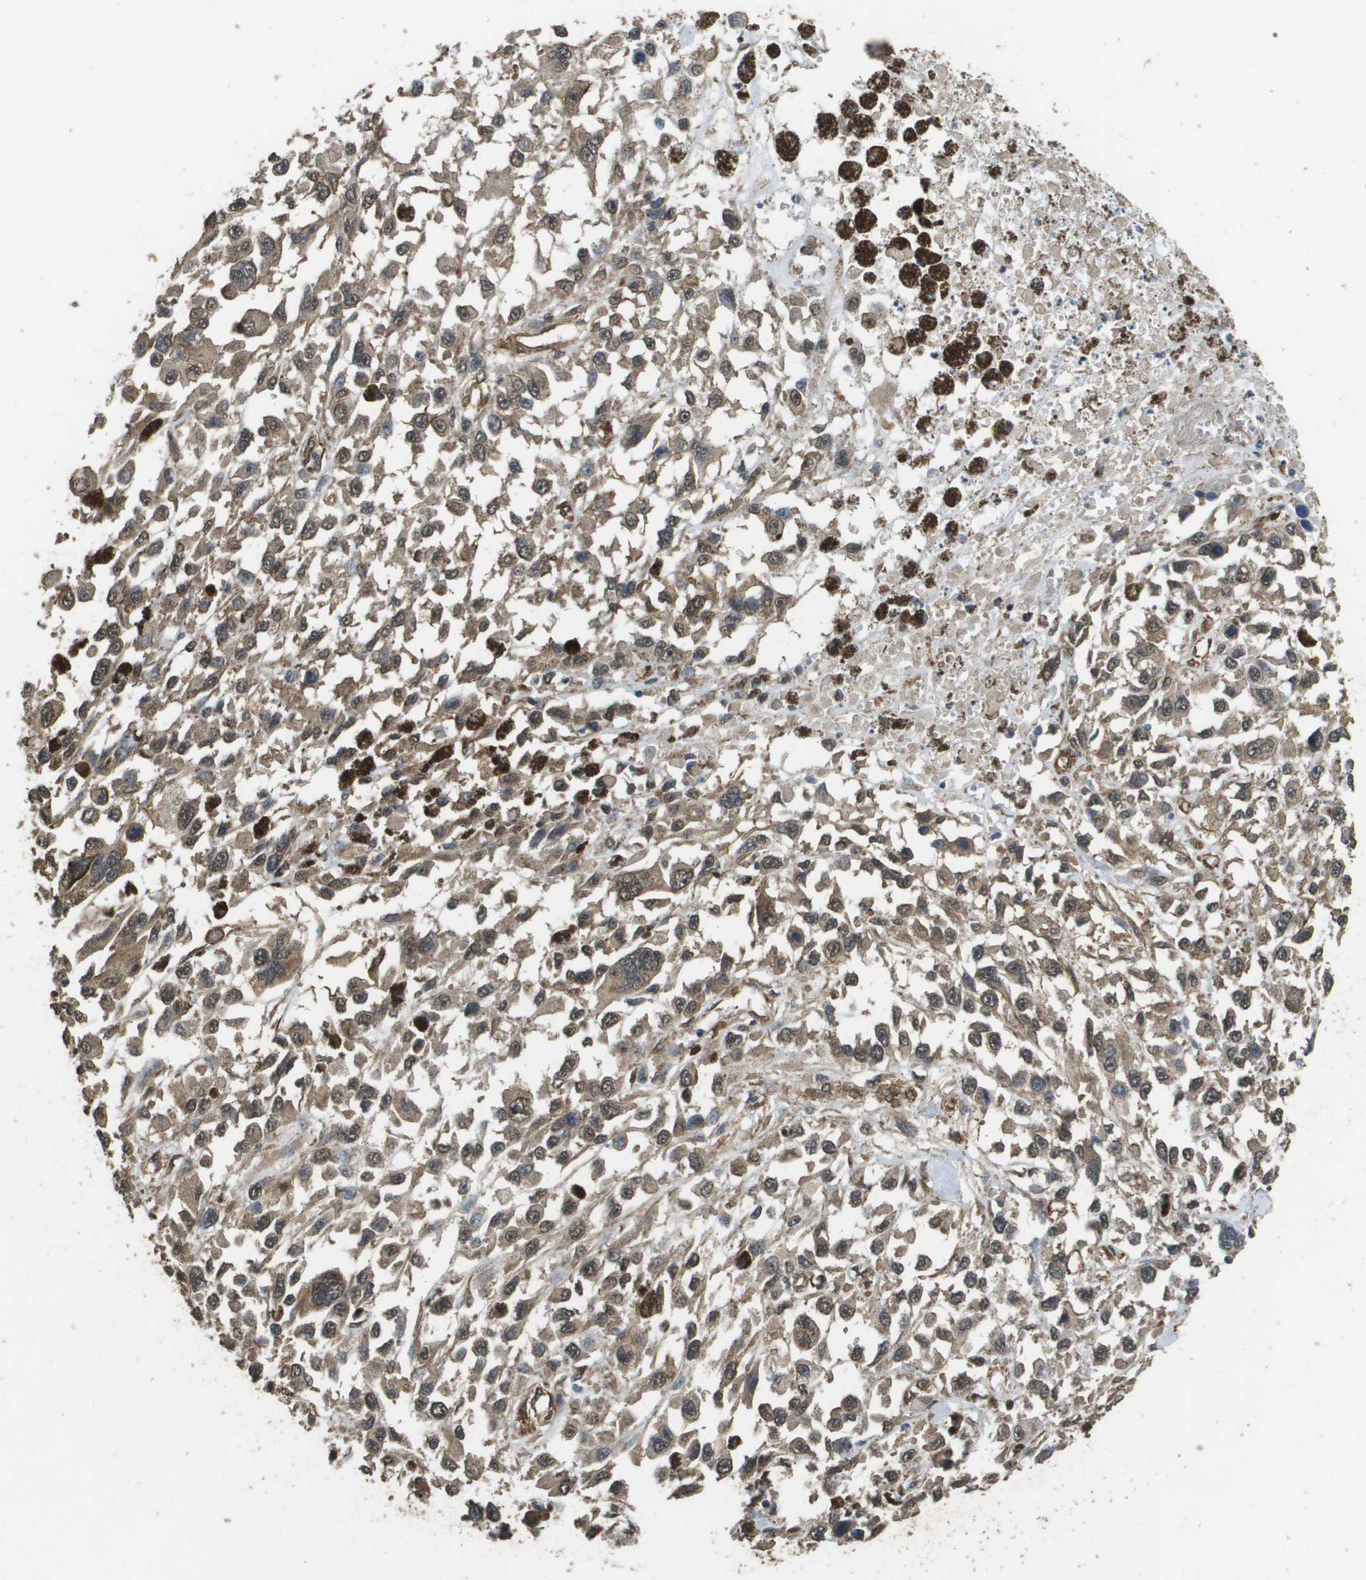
{"staining": {"intensity": "weak", "quantity": ">75%", "location": "cytoplasmic/membranous,nuclear"}, "tissue": "melanoma", "cell_type": "Tumor cells", "image_type": "cancer", "snomed": [{"axis": "morphology", "description": "Malignant melanoma, Metastatic site"}, {"axis": "topography", "description": "Lymph node"}], "caption": "Immunohistochemical staining of malignant melanoma (metastatic site) displays low levels of weak cytoplasmic/membranous and nuclear protein expression in about >75% of tumor cells. (DAB (3,3'-diaminobenzidine) = brown stain, brightfield microscopy at high magnification).", "gene": "AAMP", "patient": {"sex": "male", "age": 59}}